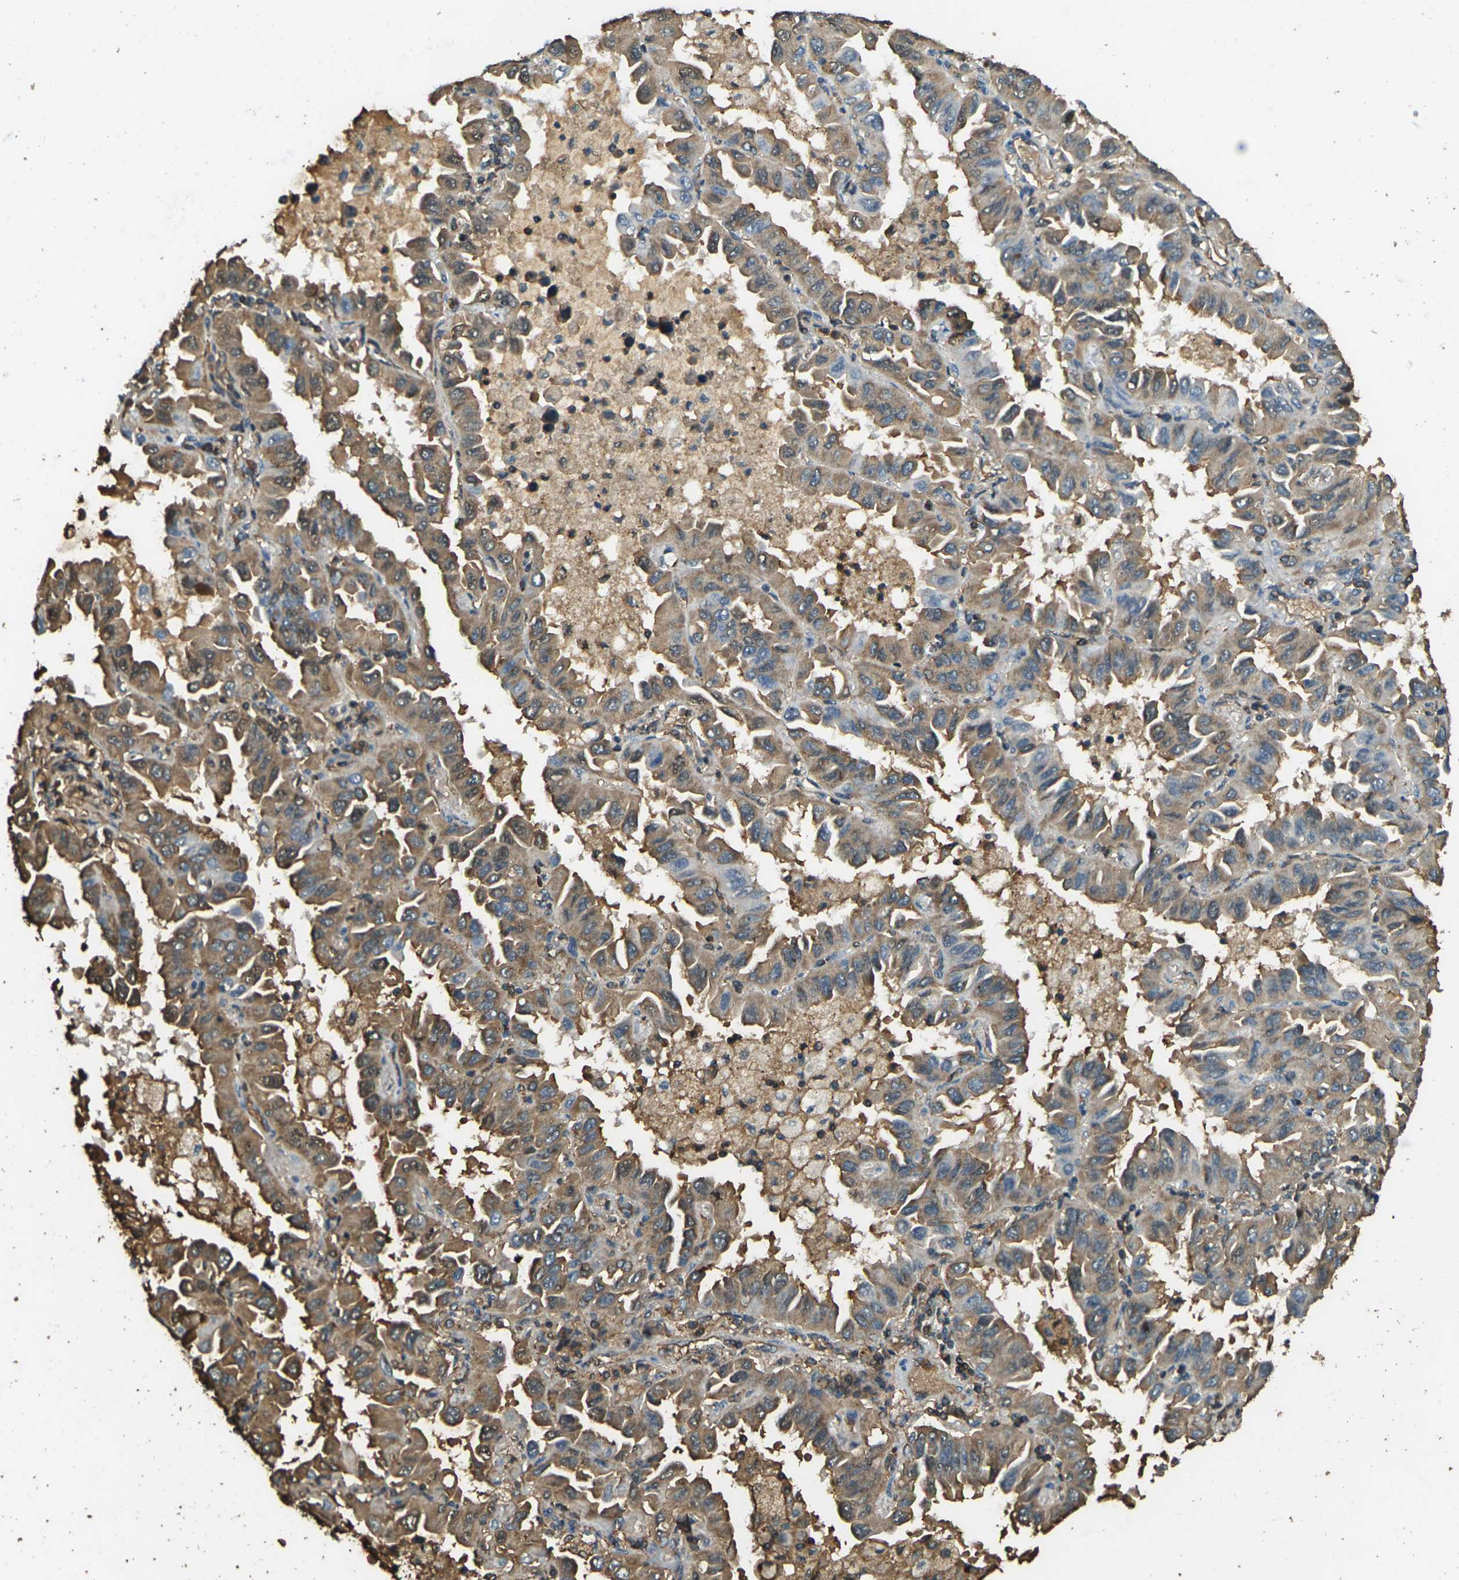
{"staining": {"intensity": "moderate", "quantity": "25%-75%", "location": "cytoplasmic/membranous"}, "tissue": "lung cancer", "cell_type": "Tumor cells", "image_type": "cancer", "snomed": [{"axis": "morphology", "description": "Adenocarcinoma, NOS"}, {"axis": "topography", "description": "Lung"}], "caption": "Adenocarcinoma (lung) tissue exhibits moderate cytoplasmic/membranous expression in approximately 25%-75% of tumor cells", "gene": "CYP1B1", "patient": {"sex": "male", "age": 64}}